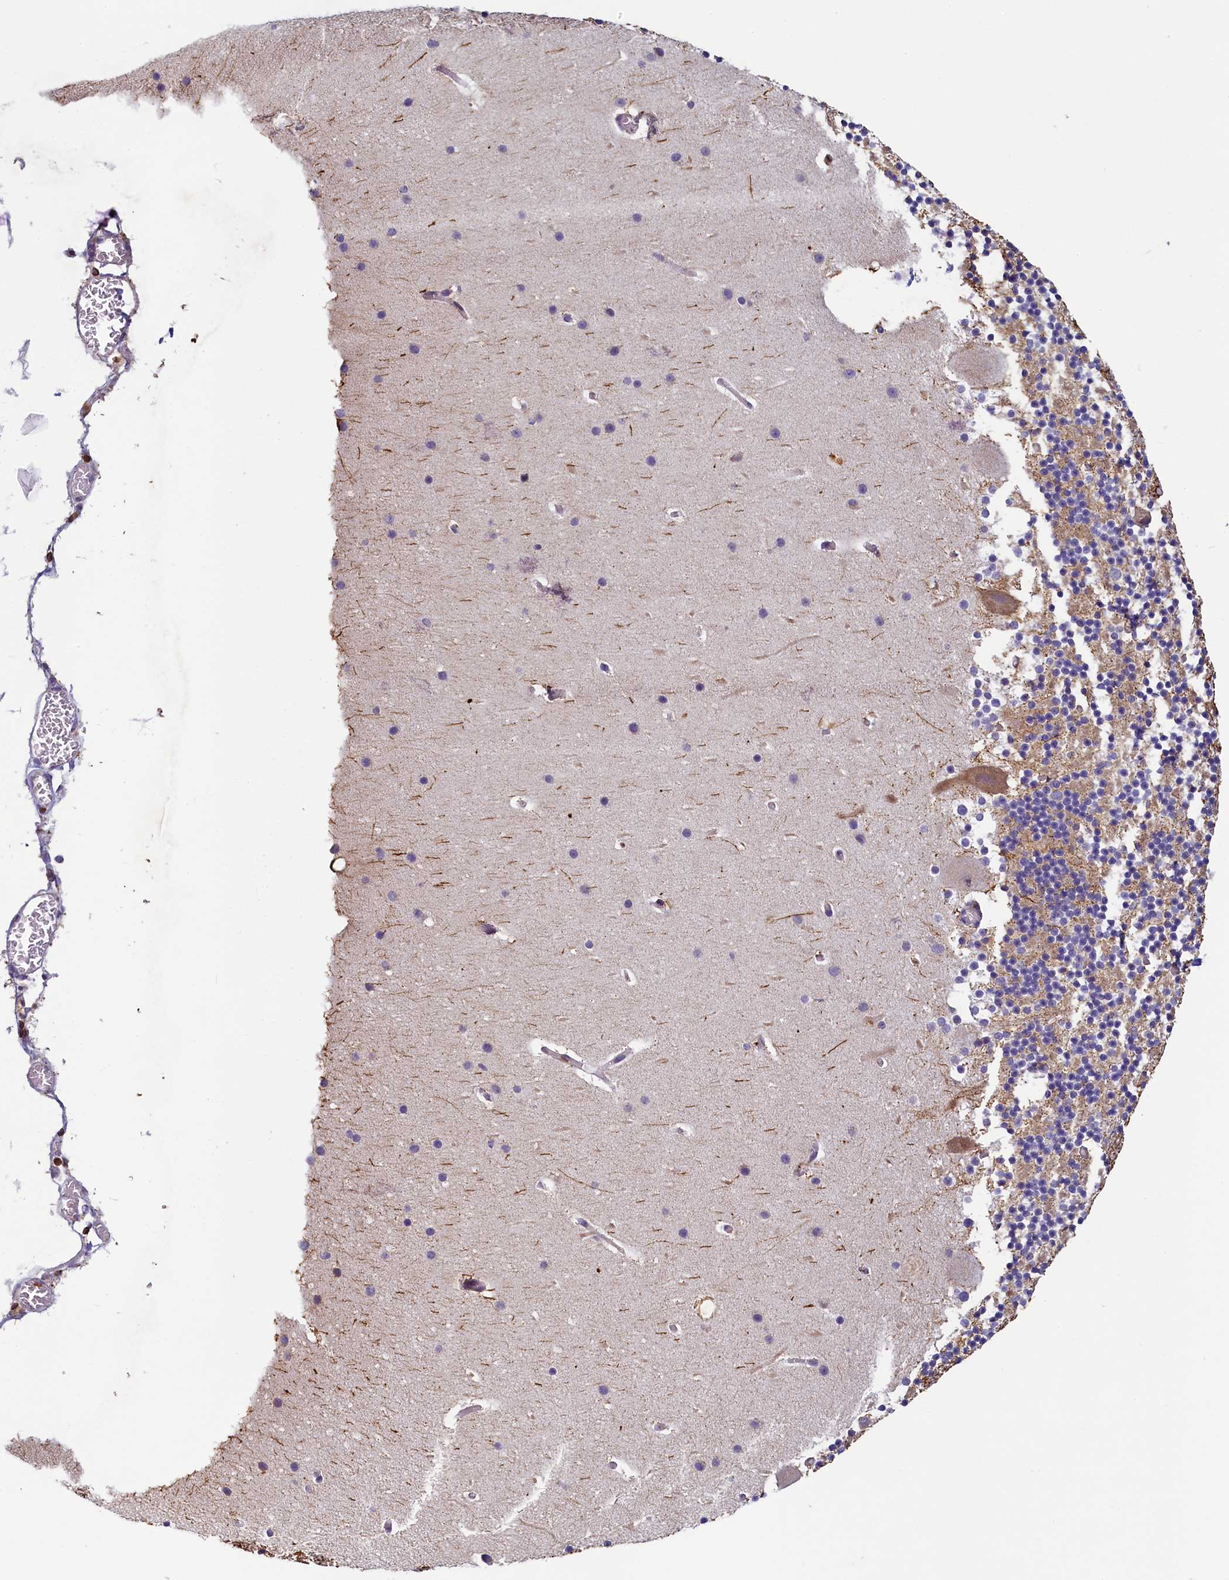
{"staining": {"intensity": "weak", "quantity": "<25%", "location": "cytoplasmic/membranous"}, "tissue": "cerebellum", "cell_type": "Cells in granular layer", "image_type": "normal", "snomed": [{"axis": "morphology", "description": "Normal tissue, NOS"}, {"axis": "topography", "description": "Cerebellum"}], "caption": "DAB (3,3'-diaminobenzidine) immunohistochemical staining of benign cerebellum exhibits no significant positivity in cells in granular layer. (Stains: DAB (3,3'-diaminobenzidine) immunohistochemistry with hematoxylin counter stain, Microscopy: brightfield microscopy at high magnification).", "gene": "TRAF3IP3", "patient": {"sex": "male", "age": 57}}